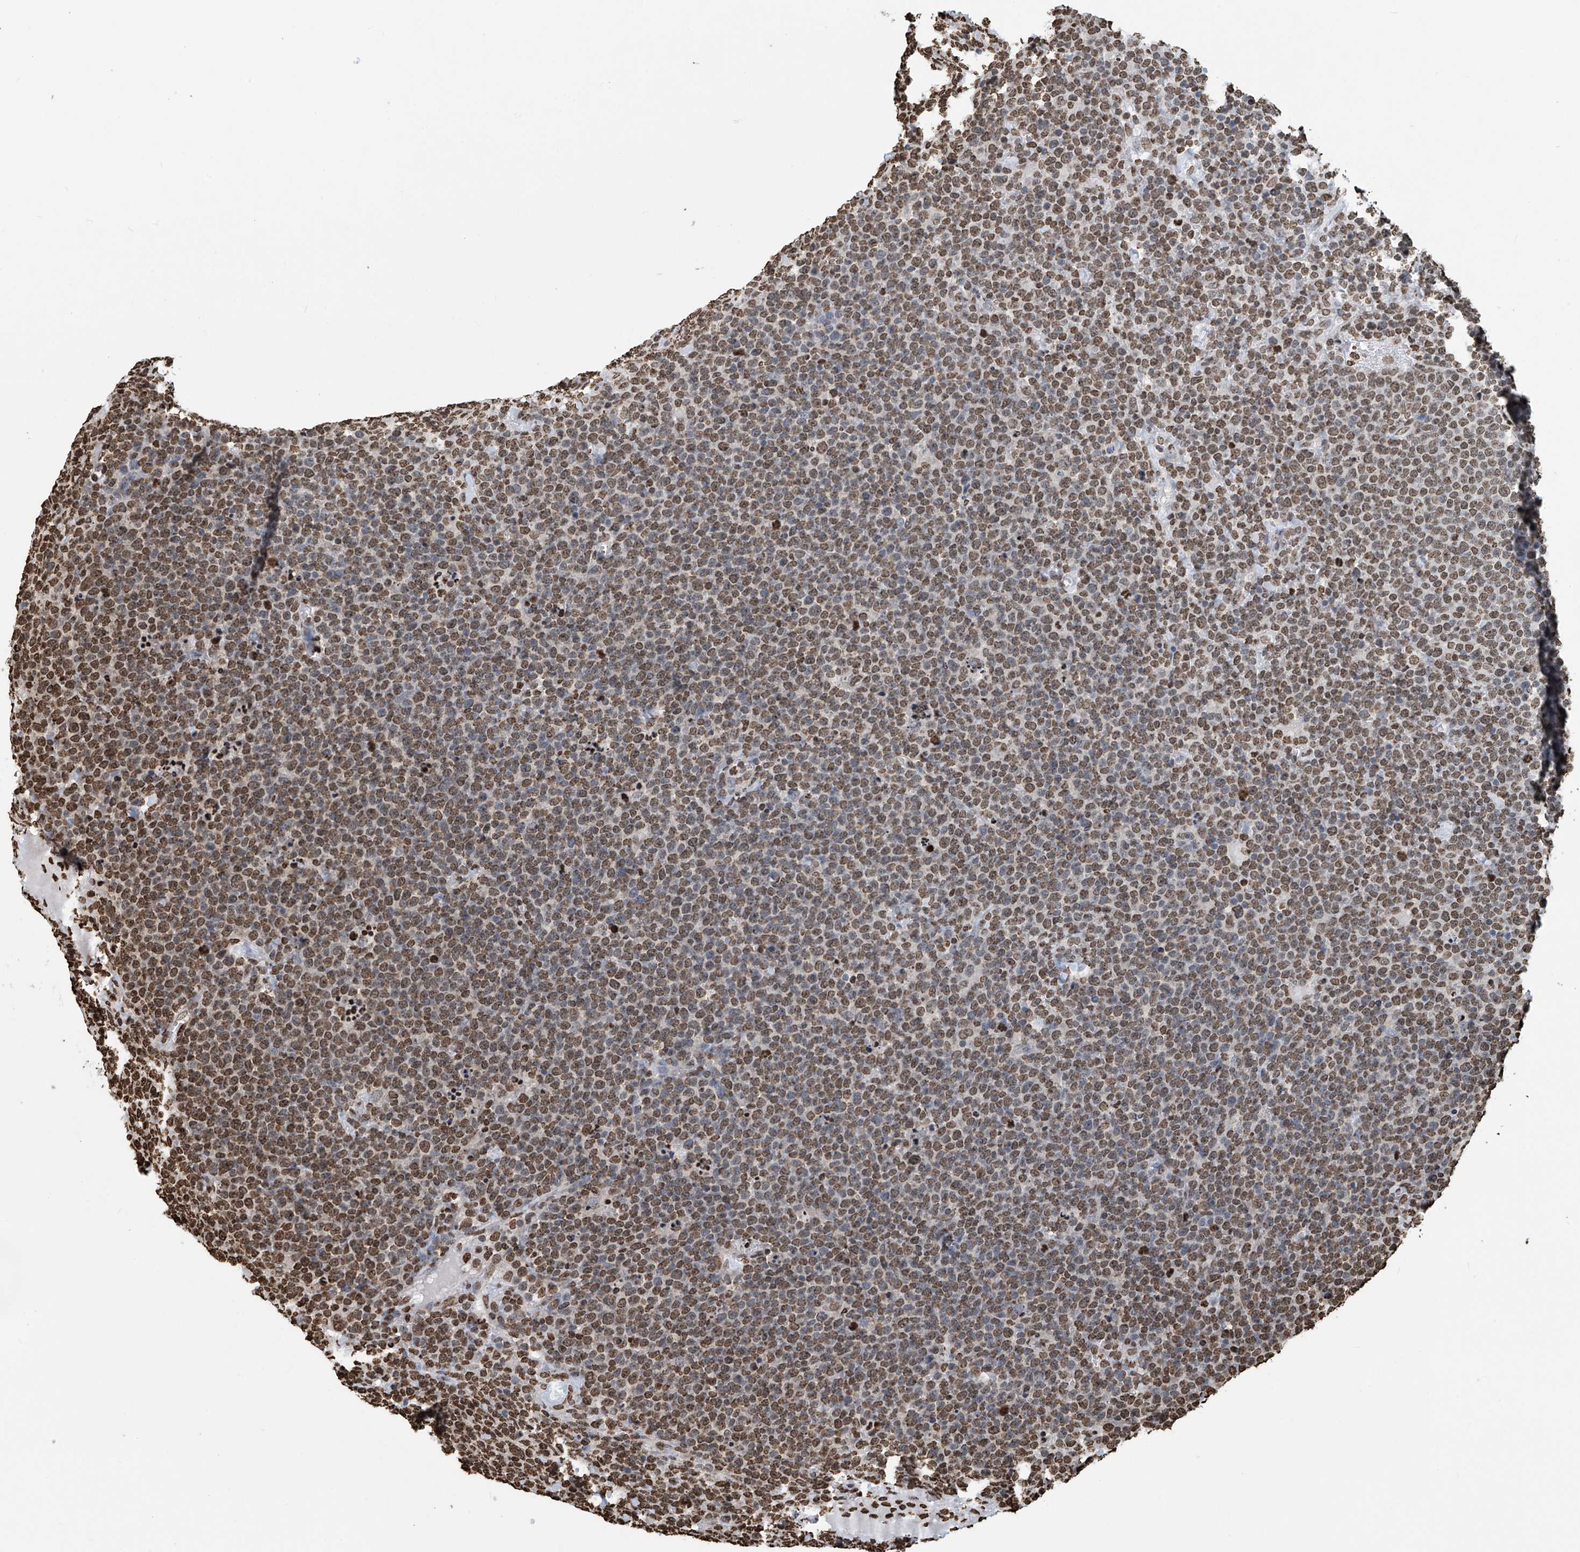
{"staining": {"intensity": "moderate", "quantity": ">75%", "location": "nuclear"}, "tissue": "lymphoma", "cell_type": "Tumor cells", "image_type": "cancer", "snomed": [{"axis": "morphology", "description": "Malignant lymphoma, non-Hodgkin's type, High grade"}, {"axis": "topography", "description": "Lymph node"}], "caption": "Lymphoma stained with DAB (3,3'-diaminobenzidine) immunohistochemistry displays medium levels of moderate nuclear expression in approximately >75% of tumor cells. (DAB IHC with brightfield microscopy, high magnification).", "gene": "DPPA2", "patient": {"sex": "male", "age": 61}}